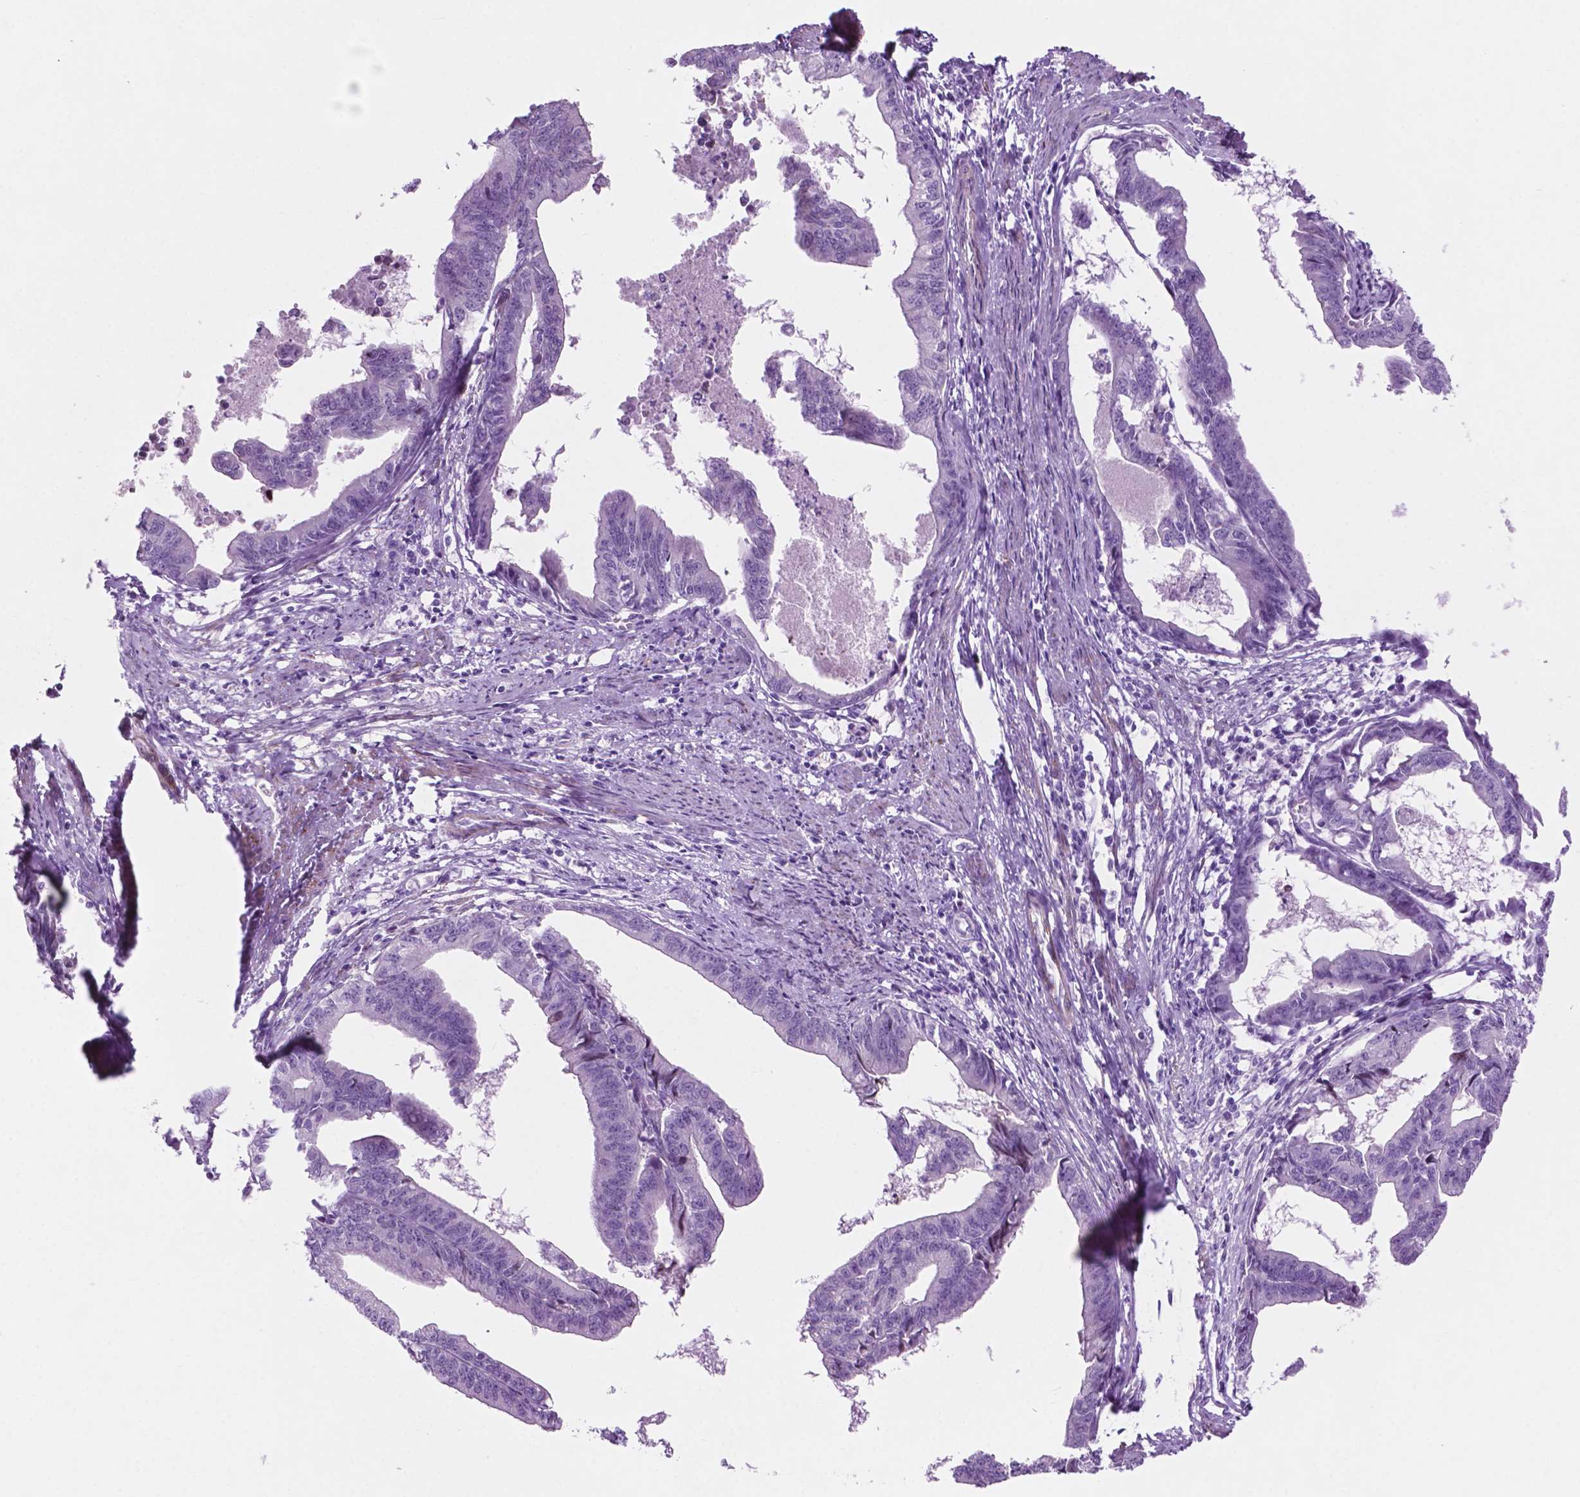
{"staining": {"intensity": "negative", "quantity": "none", "location": "none"}, "tissue": "endometrial cancer", "cell_type": "Tumor cells", "image_type": "cancer", "snomed": [{"axis": "morphology", "description": "Adenocarcinoma, NOS"}, {"axis": "topography", "description": "Endometrium"}], "caption": "DAB (3,3'-diaminobenzidine) immunohistochemical staining of human endometrial cancer demonstrates no significant positivity in tumor cells.", "gene": "ASPG", "patient": {"sex": "female", "age": 65}}